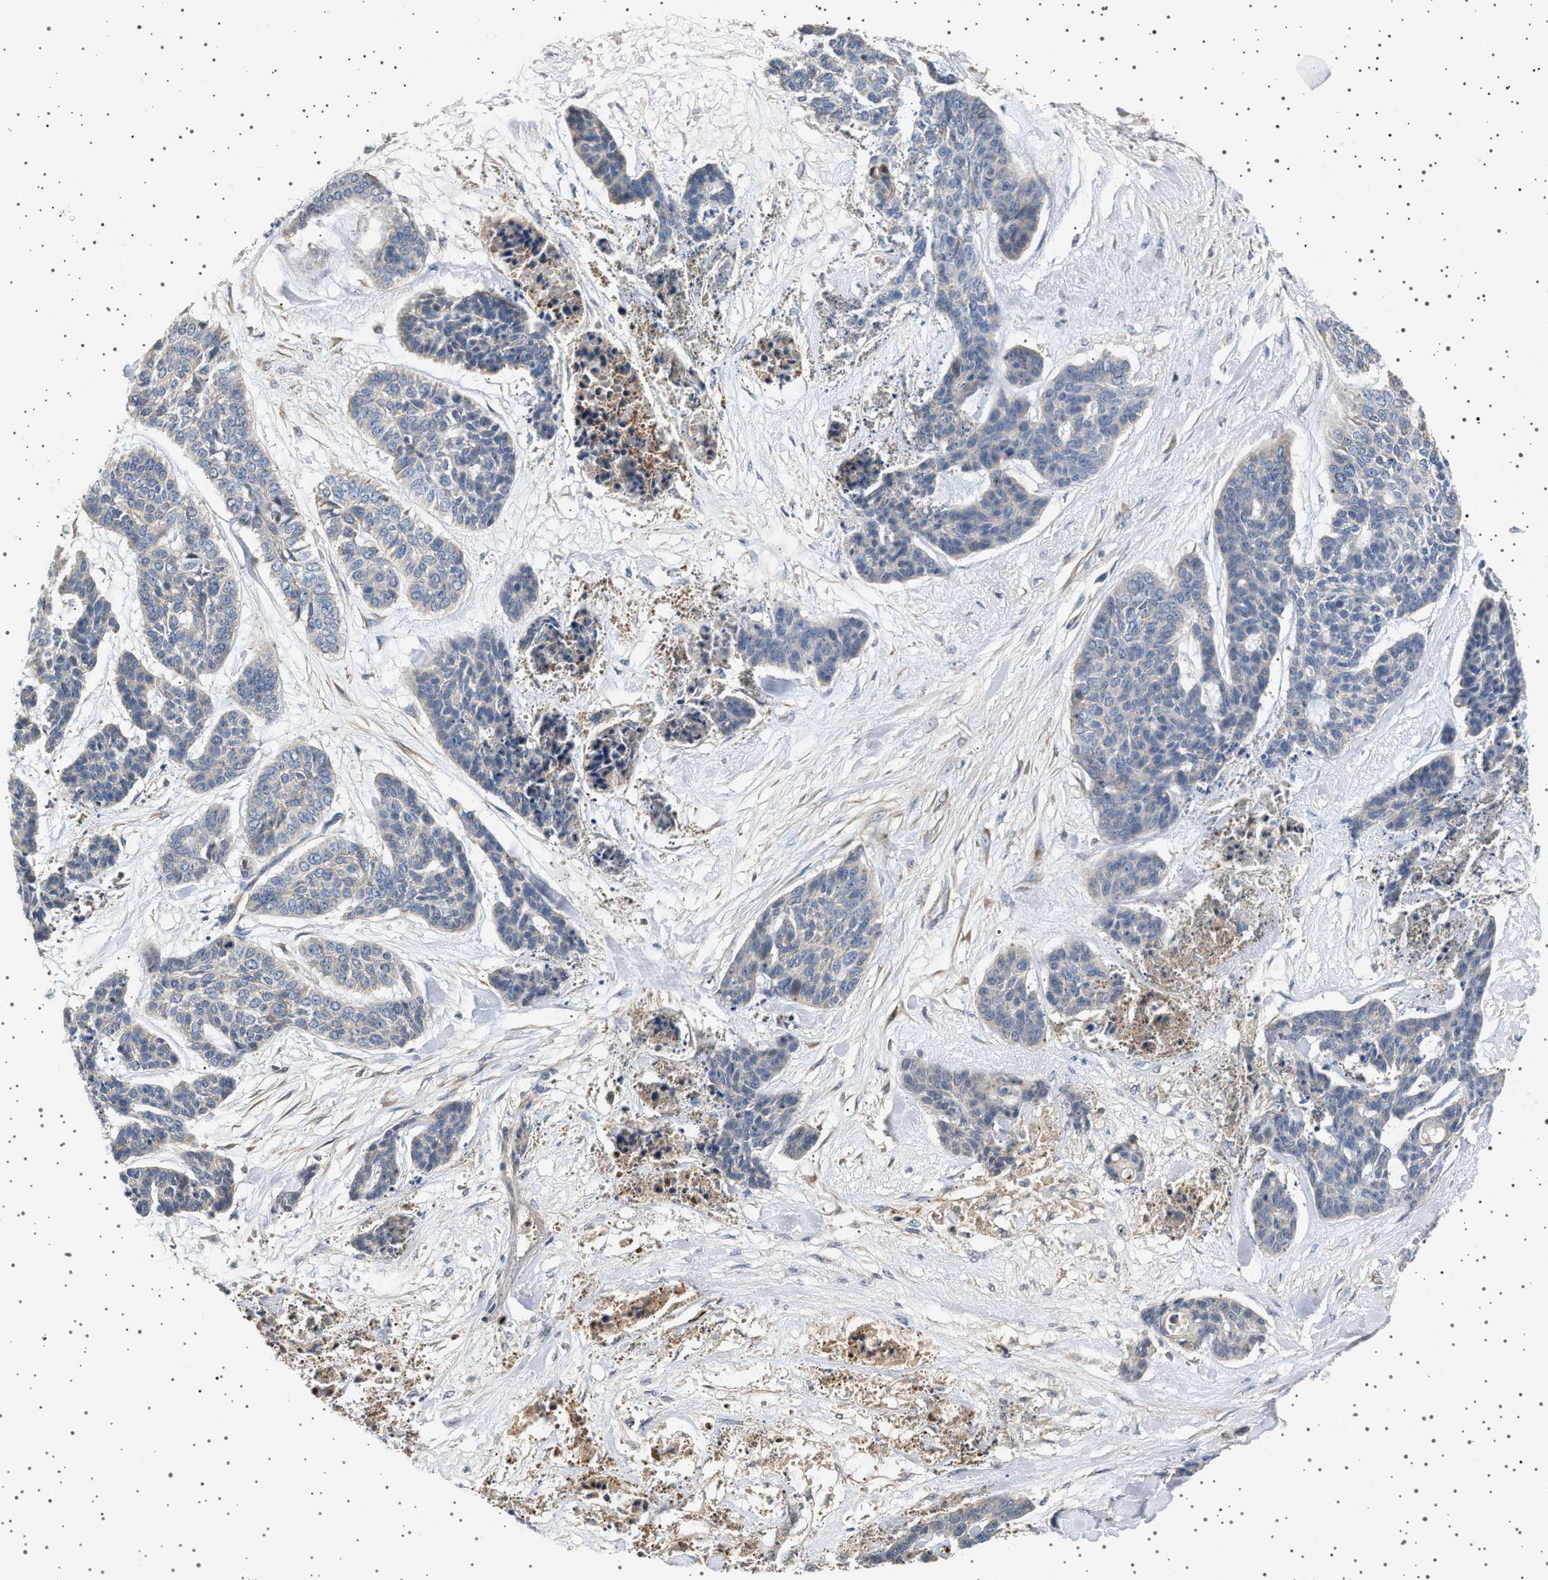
{"staining": {"intensity": "negative", "quantity": "none", "location": "none"}, "tissue": "skin cancer", "cell_type": "Tumor cells", "image_type": "cancer", "snomed": [{"axis": "morphology", "description": "Basal cell carcinoma"}, {"axis": "topography", "description": "Skin"}], "caption": "Immunohistochemistry (IHC) of human skin cancer (basal cell carcinoma) reveals no expression in tumor cells.", "gene": "FICD", "patient": {"sex": "female", "age": 64}}